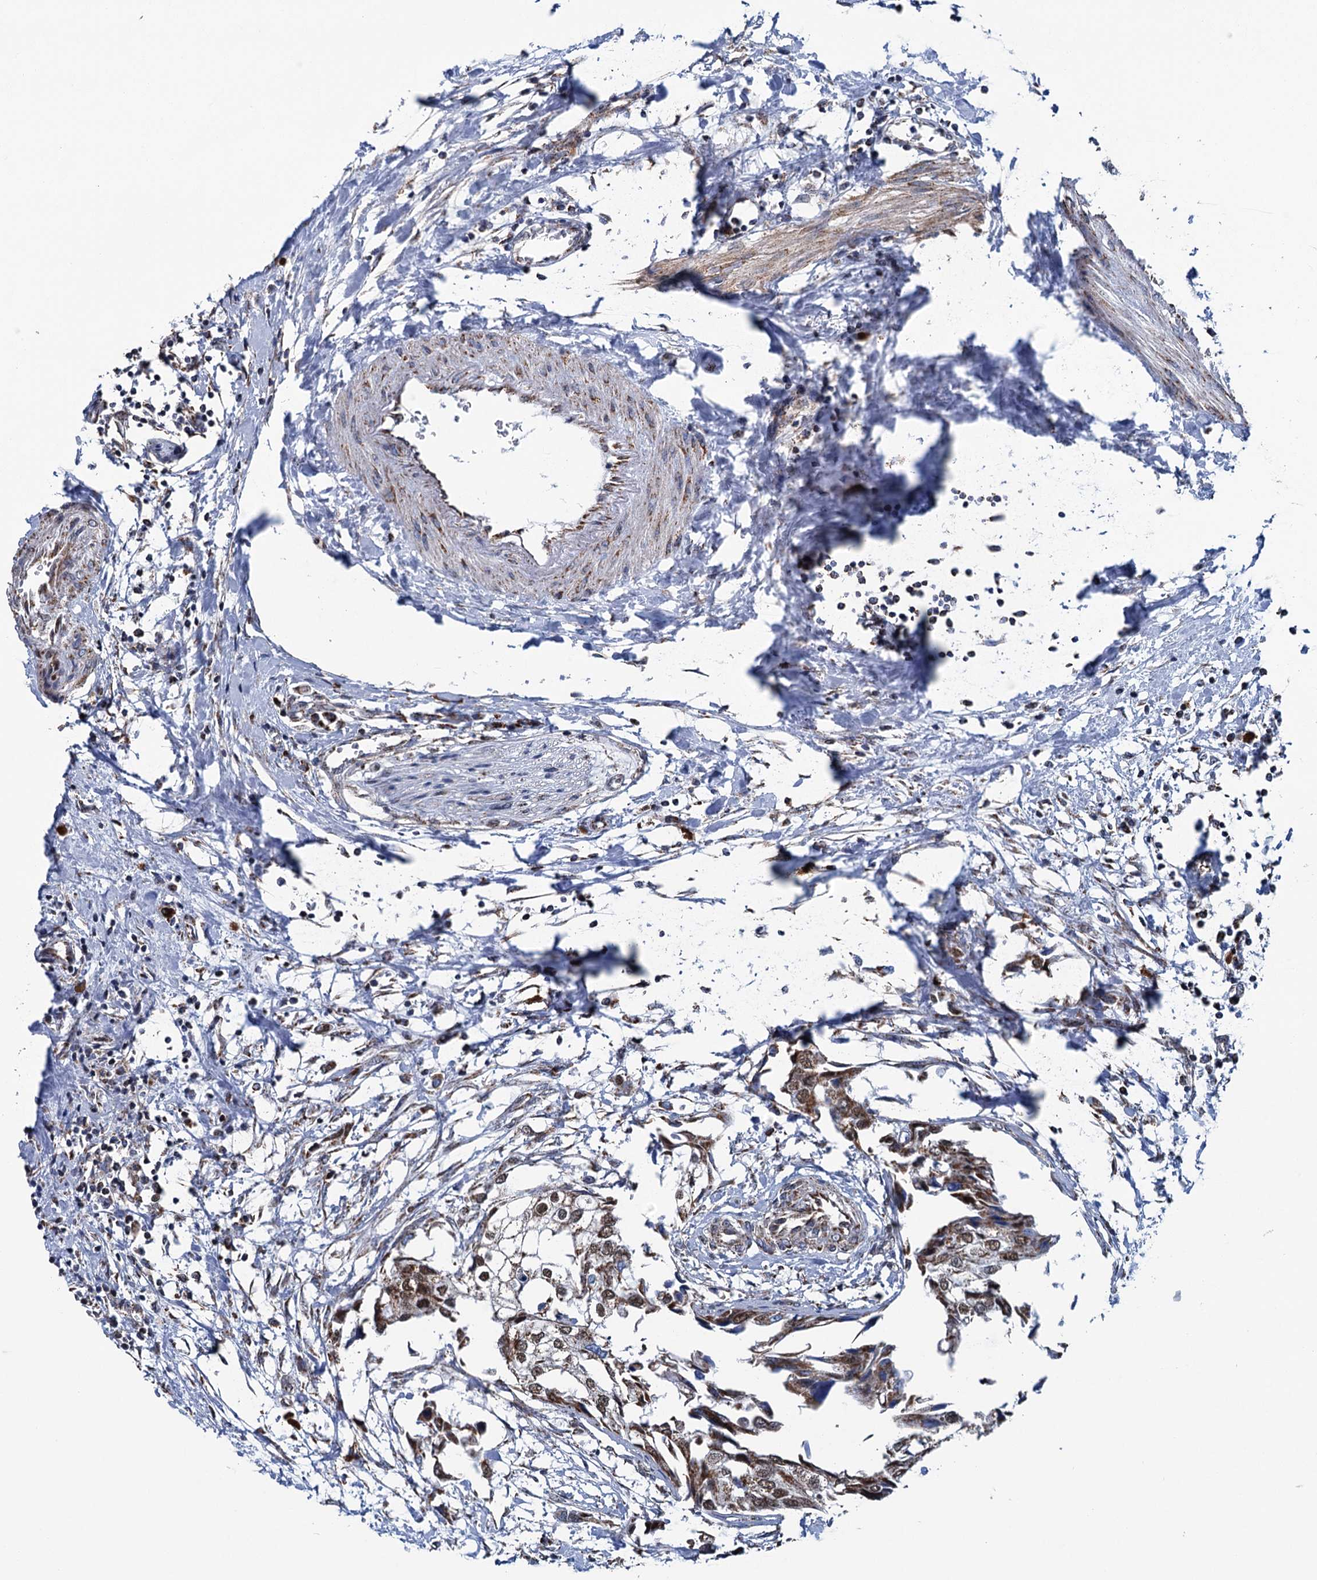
{"staining": {"intensity": "moderate", "quantity": ">75%", "location": "cytoplasmic/membranous,nuclear"}, "tissue": "urothelial cancer", "cell_type": "Tumor cells", "image_type": "cancer", "snomed": [{"axis": "morphology", "description": "Urothelial carcinoma, High grade"}, {"axis": "topography", "description": "Urinary bladder"}], "caption": "Immunohistochemistry (IHC) (DAB (3,3'-diaminobenzidine)) staining of urothelial cancer reveals moderate cytoplasmic/membranous and nuclear protein expression in about >75% of tumor cells. (DAB IHC with brightfield microscopy, high magnification).", "gene": "MORN3", "patient": {"sex": "male", "age": 64}}